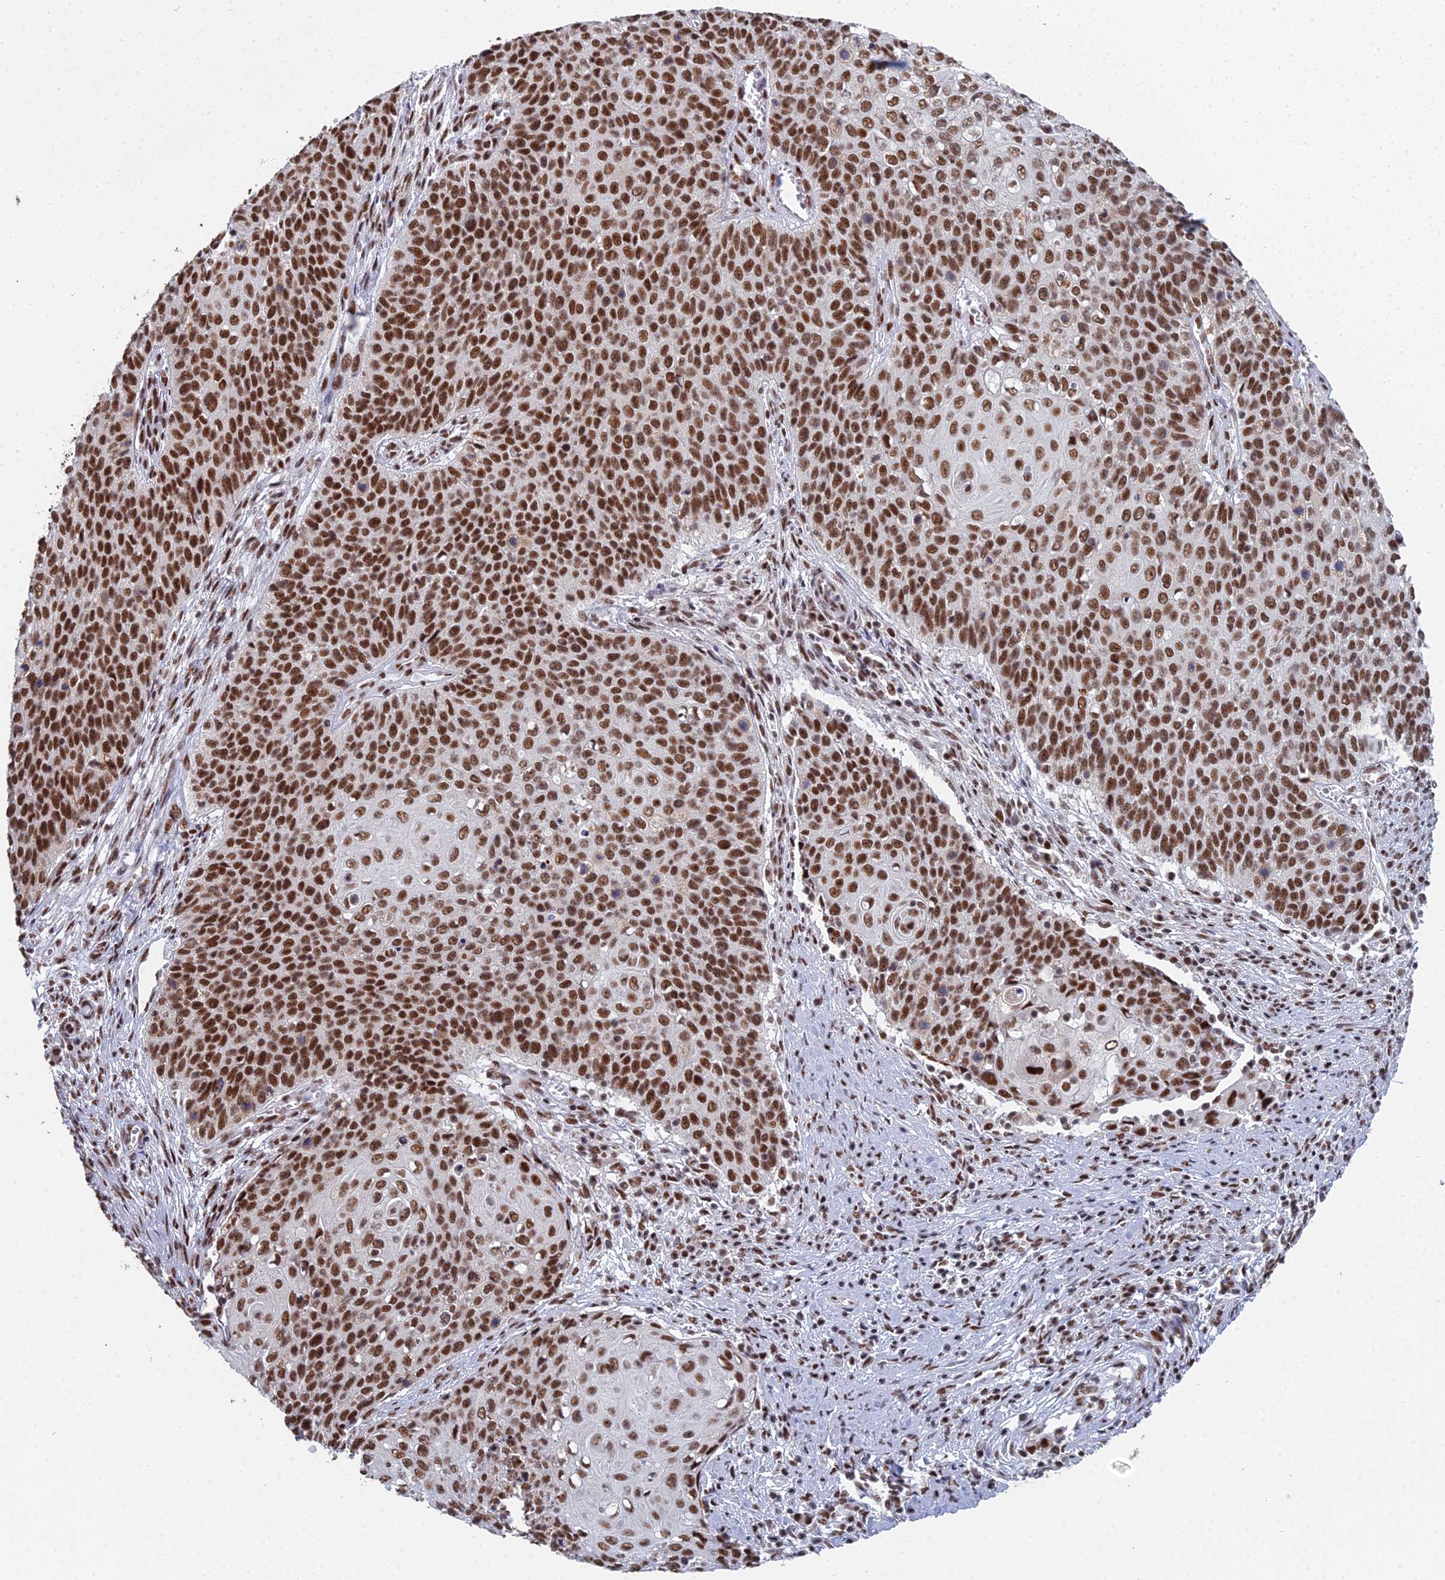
{"staining": {"intensity": "moderate", "quantity": ">75%", "location": "nuclear"}, "tissue": "cervical cancer", "cell_type": "Tumor cells", "image_type": "cancer", "snomed": [{"axis": "morphology", "description": "Squamous cell carcinoma, NOS"}, {"axis": "topography", "description": "Cervix"}], "caption": "Tumor cells reveal moderate nuclear staining in approximately >75% of cells in squamous cell carcinoma (cervical).", "gene": "SF3B3", "patient": {"sex": "female", "age": 39}}